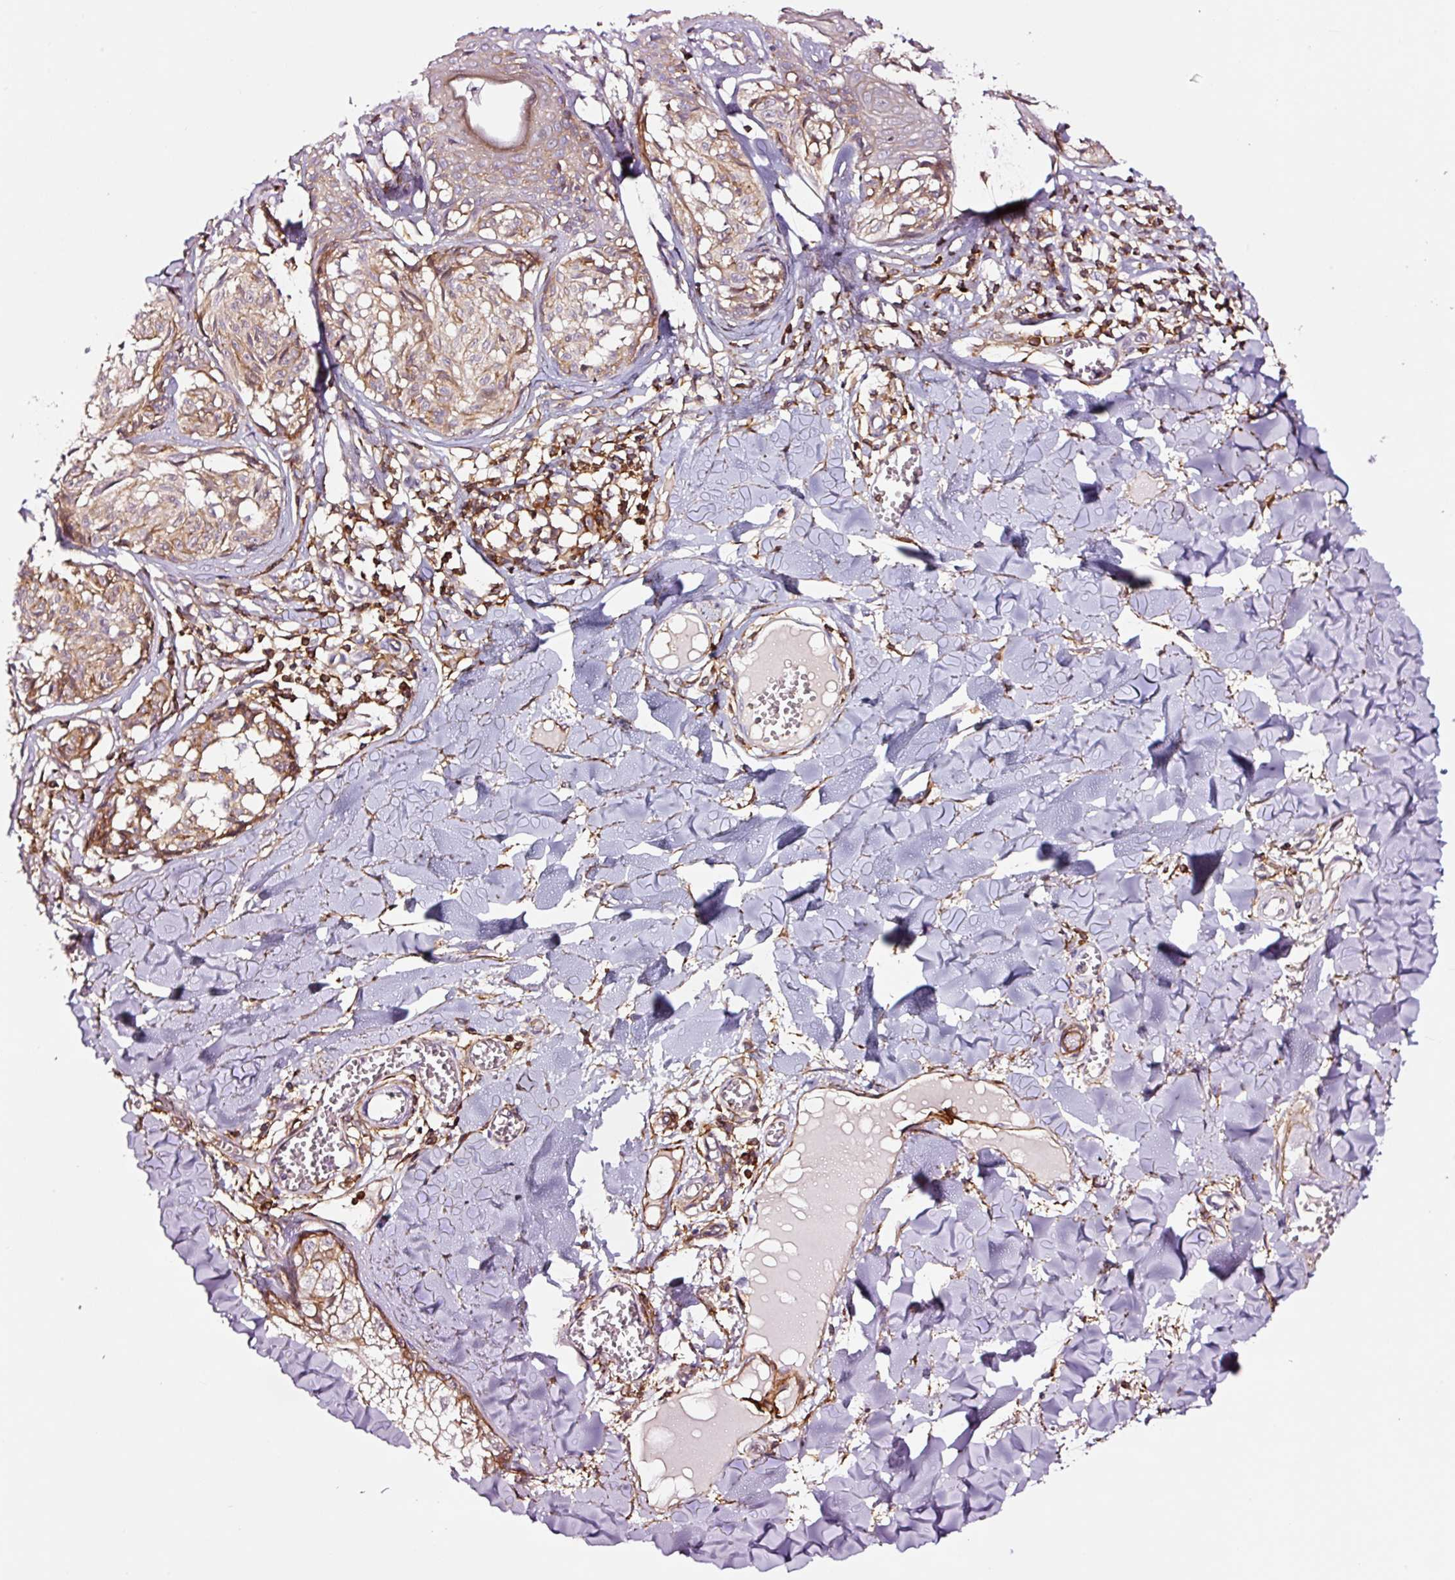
{"staining": {"intensity": "moderate", "quantity": ">75%", "location": "cytoplasmic/membranous"}, "tissue": "melanoma", "cell_type": "Tumor cells", "image_type": "cancer", "snomed": [{"axis": "morphology", "description": "Malignant melanoma, NOS"}, {"axis": "topography", "description": "Skin"}], "caption": "Protein analysis of melanoma tissue demonstrates moderate cytoplasmic/membranous expression in approximately >75% of tumor cells. The protein is shown in brown color, while the nuclei are stained blue.", "gene": "ADD3", "patient": {"sex": "female", "age": 43}}